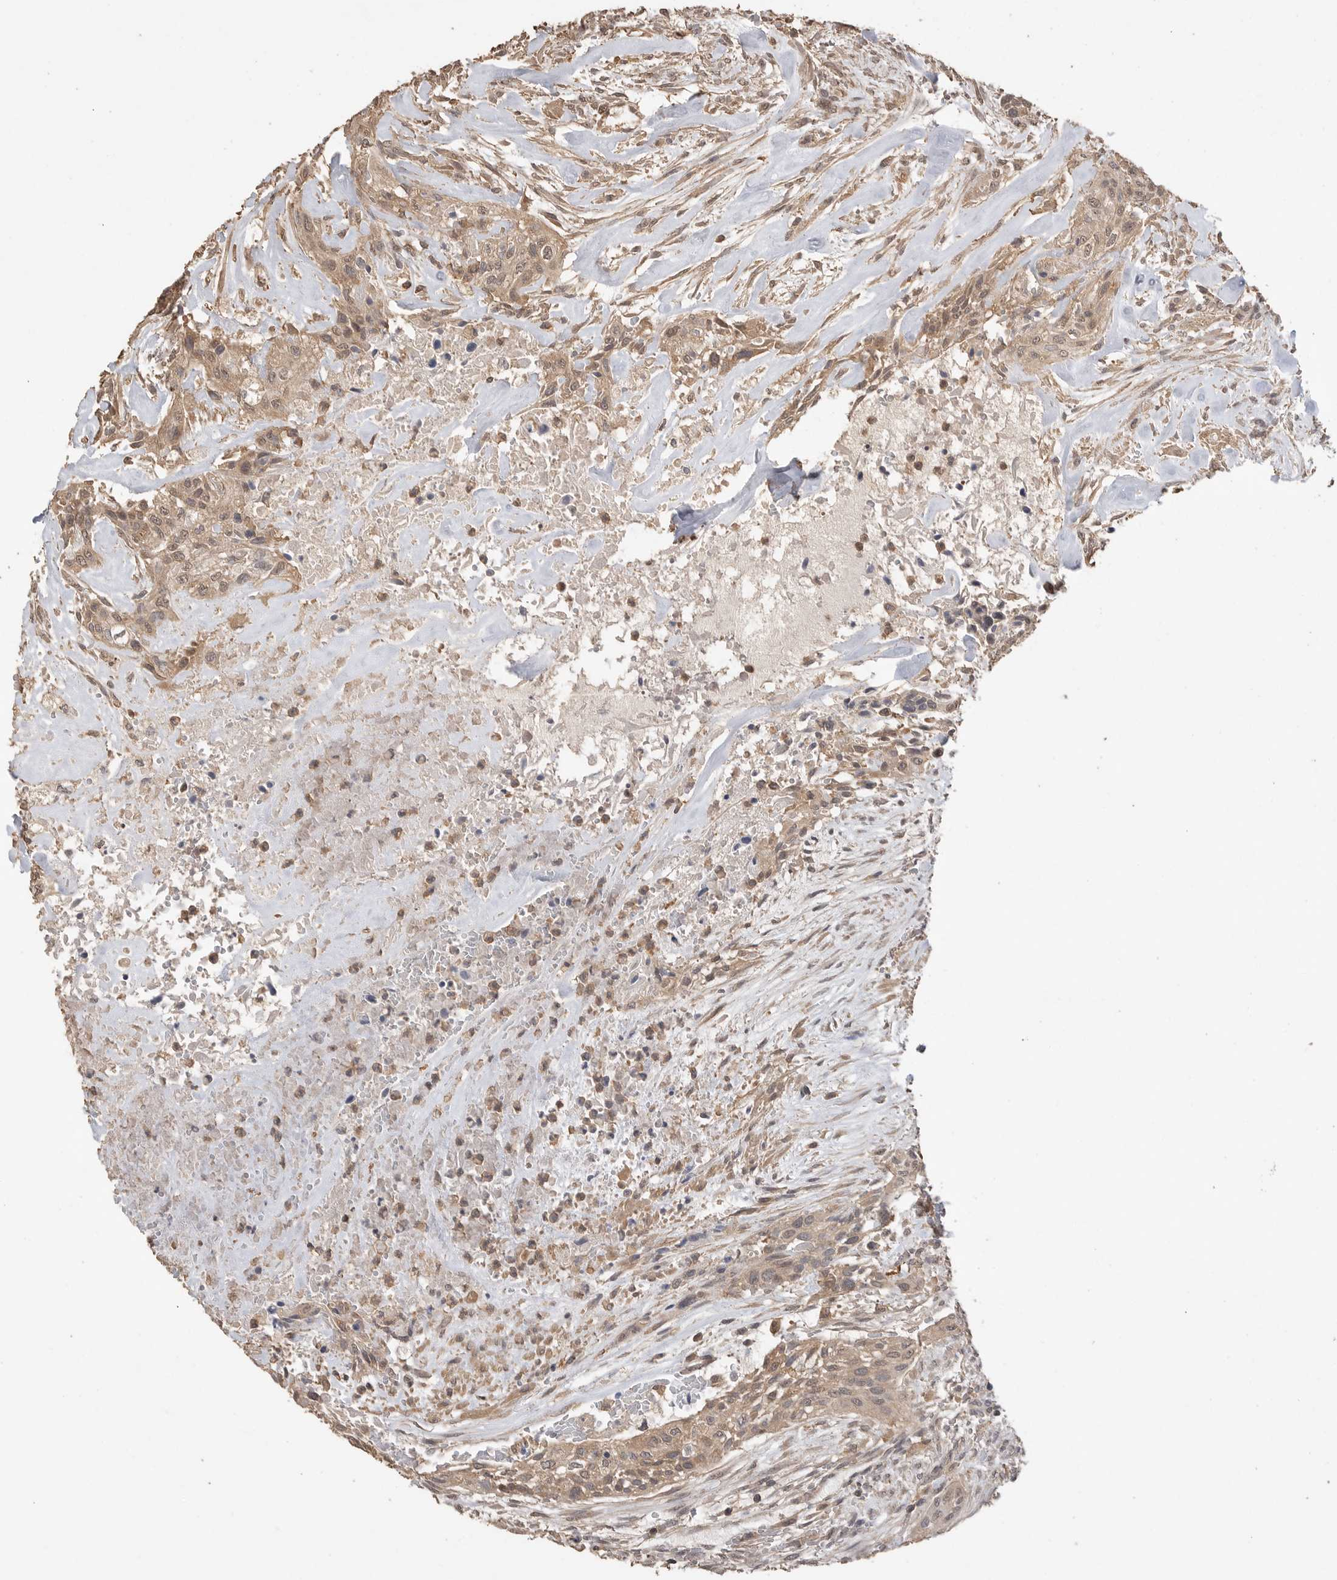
{"staining": {"intensity": "moderate", "quantity": ">75%", "location": "cytoplasmic/membranous,nuclear"}, "tissue": "urothelial cancer", "cell_type": "Tumor cells", "image_type": "cancer", "snomed": [{"axis": "morphology", "description": "Urothelial carcinoma, High grade"}, {"axis": "topography", "description": "Urinary bladder"}], "caption": "DAB (3,3'-diaminobenzidine) immunohistochemical staining of human urothelial cancer displays moderate cytoplasmic/membranous and nuclear protein expression in about >75% of tumor cells.", "gene": "MAP2K1", "patient": {"sex": "male", "age": 35}}